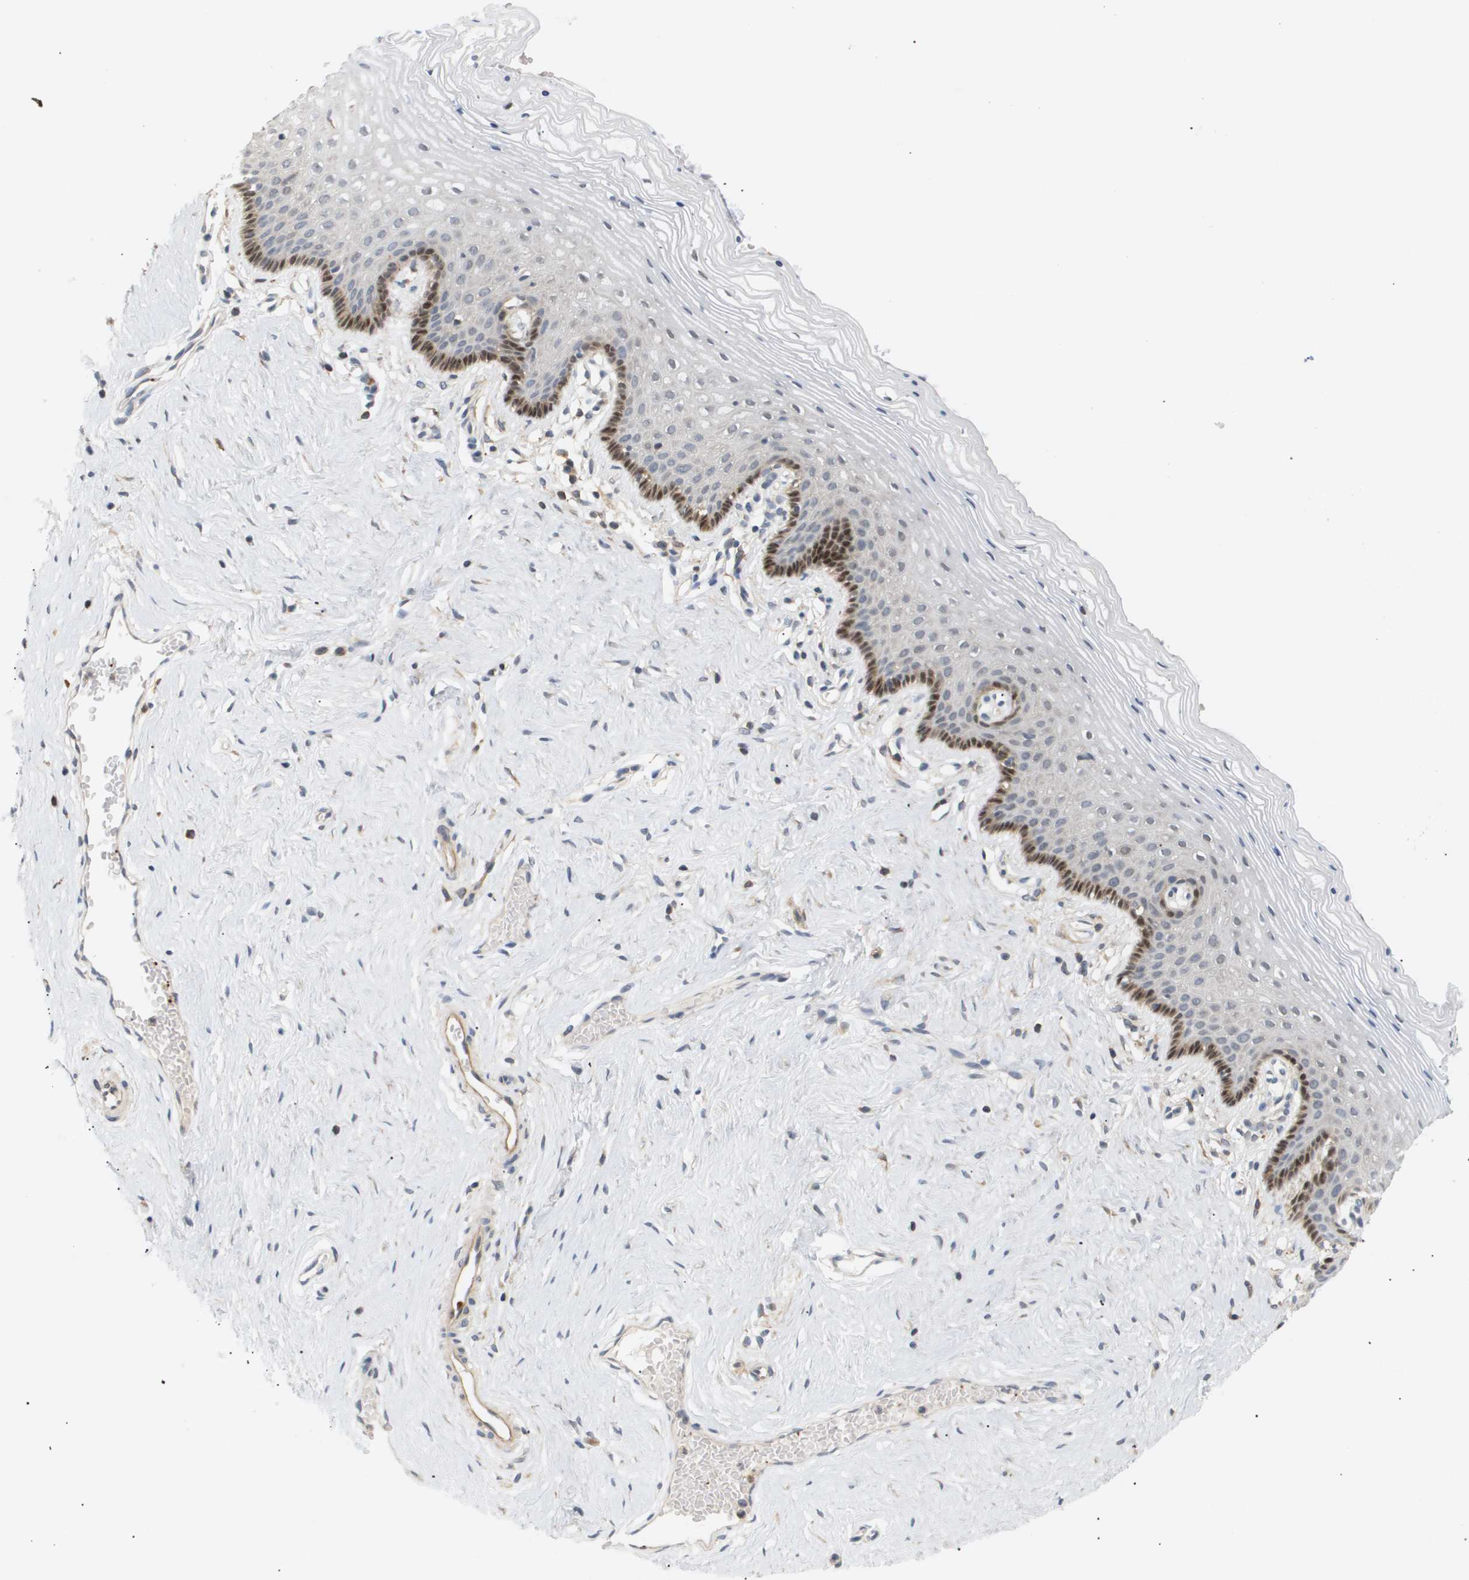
{"staining": {"intensity": "moderate", "quantity": "<25%", "location": "cytoplasmic/membranous,nuclear"}, "tissue": "vagina", "cell_type": "Squamous epithelial cells", "image_type": "normal", "snomed": [{"axis": "morphology", "description": "Normal tissue, NOS"}, {"axis": "topography", "description": "Vagina"}], "caption": "Protein staining displays moderate cytoplasmic/membranous,nuclear expression in approximately <25% of squamous epithelial cells in unremarkable vagina. (DAB IHC with brightfield microscopy, high magnification).", "gene": "CORO2B", "patient": {"sex": "female", "age": 32}}